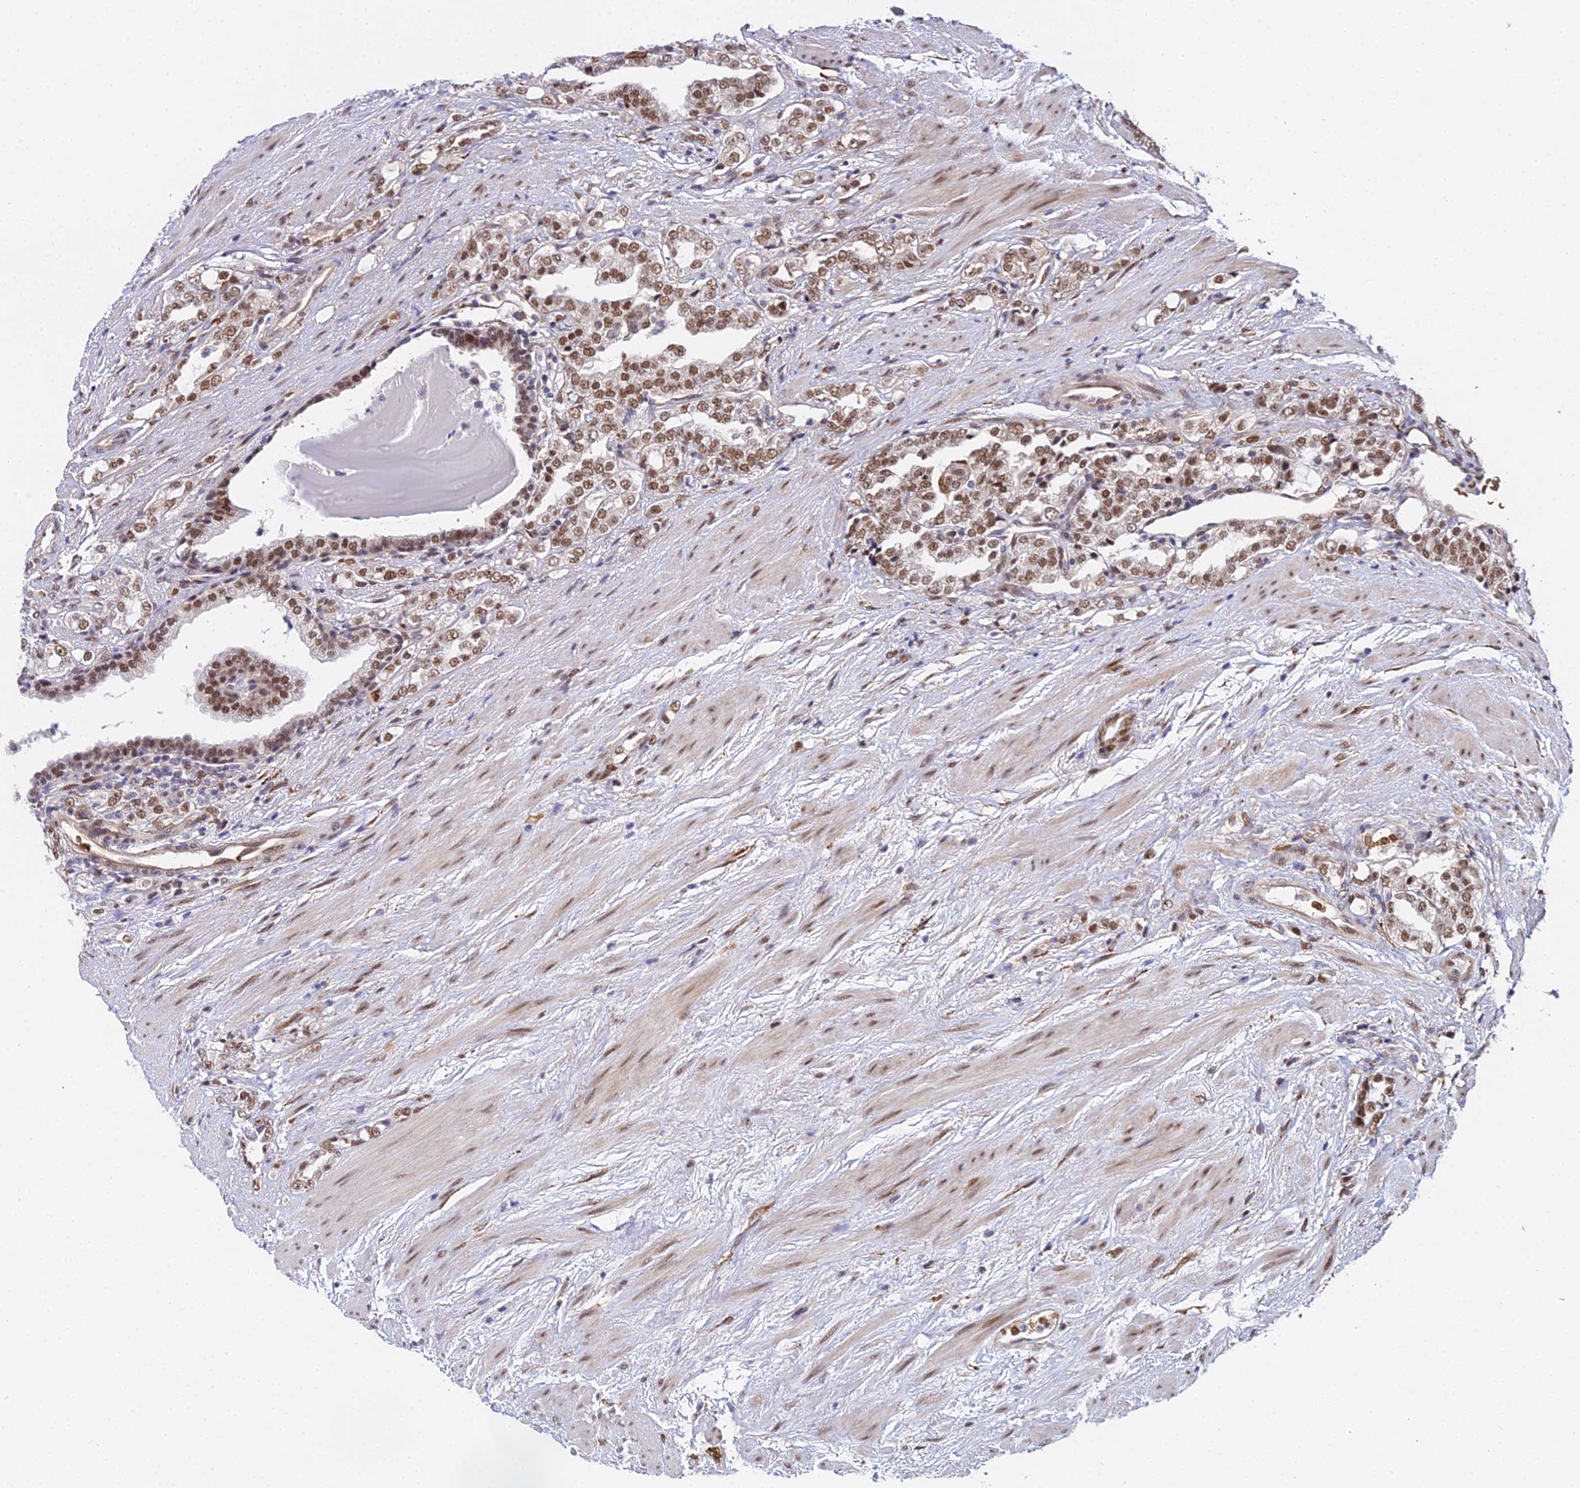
{"staining": {"intensity": "moderate", "quantity": ">75%", "location": "nuclear"}, "tissue": "prostate cancer", "cell_type": "Tumor cells", "image_type": "cancer", "snomed": [{"axis": "morphology", "description": "Adenocarcinoma, High grade"}, {"axis": "topography", "description": "Prostate"}], "caption": "Adenocarcinoma (high-grade) (prostate) tissue displays moderate nuclear positivity in approximately >75% of tumor cells, visualized by immunohistochemistry.", "gene": "BCL9", "patient": {"sex": "male", "age": 64}}